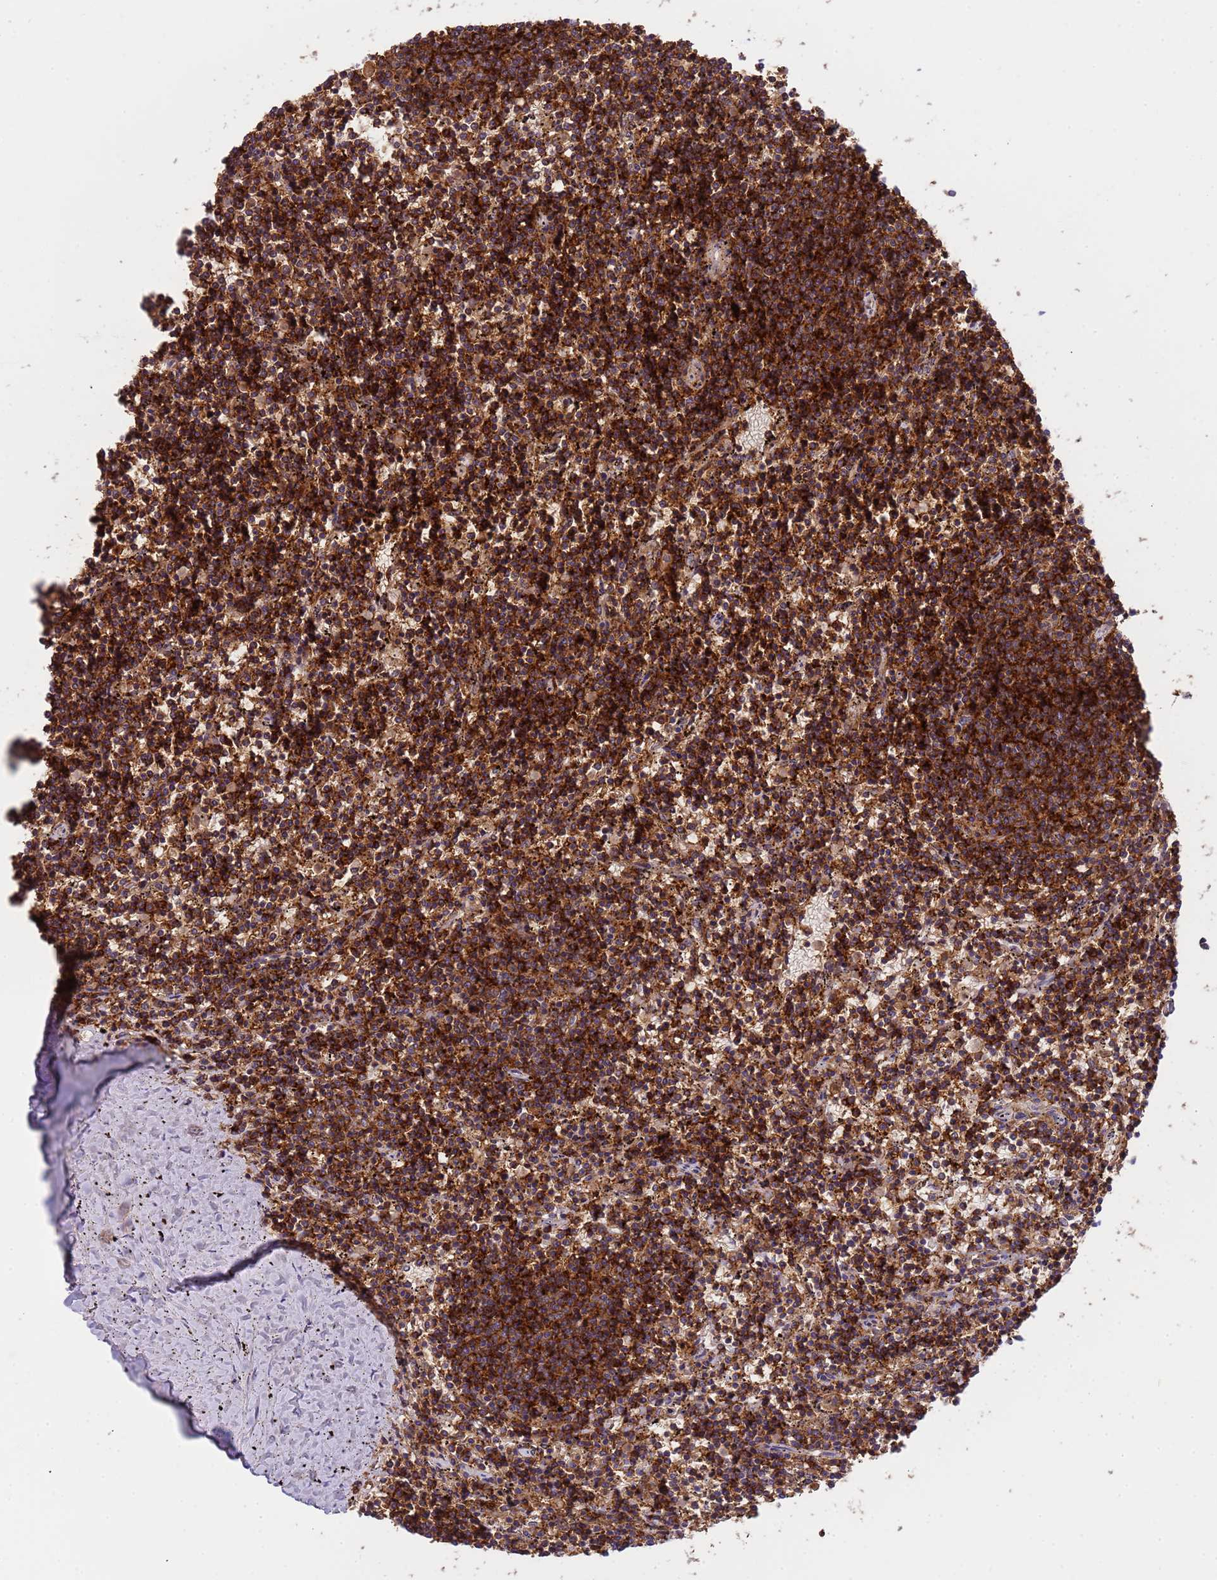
{"staining": {"intensity": "strong", "quantity": ">75%", "location": "cytoplasmic/membranous"}, "tissue": "lymphoma", "cell_type": "Tumor cells", "image_type": "cancer", "snomed": [{"axis": "morphology", "description": "Malignant lymphoma, non-Hodgkin's type, Low grade"}, {"axis": "topography", "description": "Spleen"}], "caption": "Lymphoma tissue shows strong cytoplasmic/membranous staining in approximately >75% of tumor cells, visualized by immunohistochemistry. (DAB (3,3'-diaminobenzidine) IHC, brown staining for protein, blue staining for nuclei).", "gene": "CD53", "patient": {"sex": "female", "age": 50}}